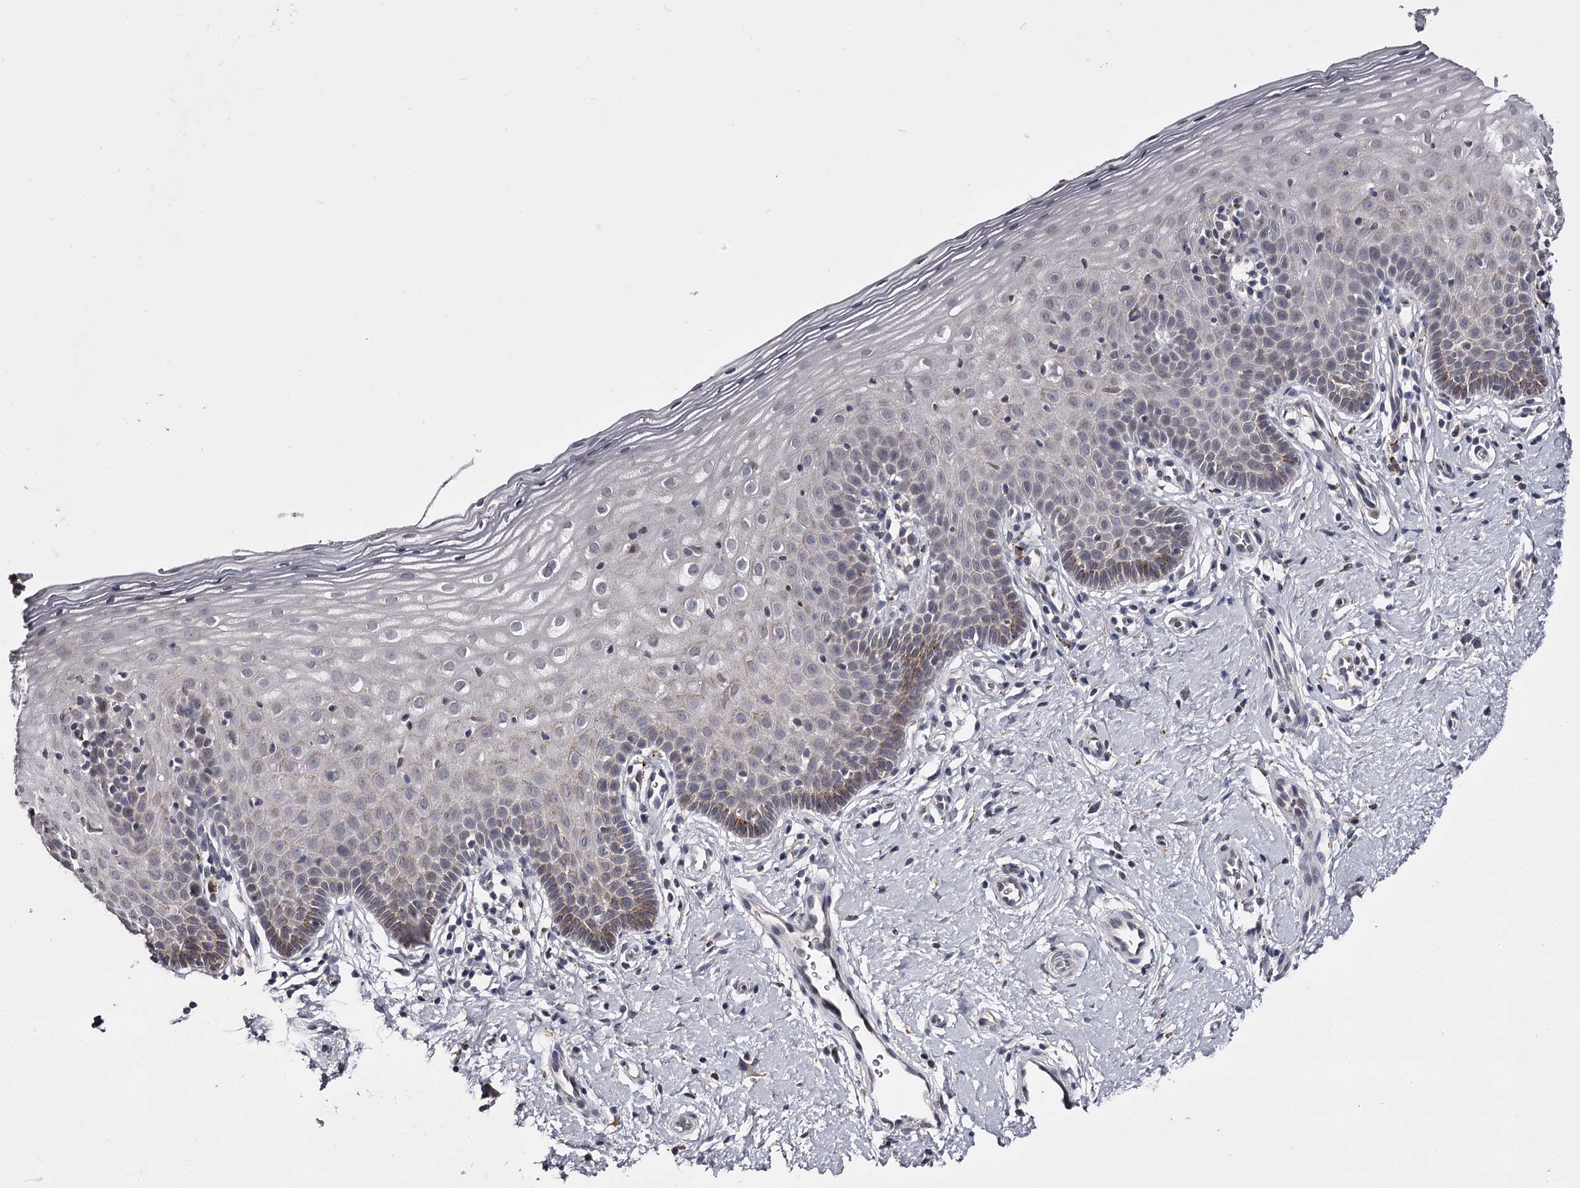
{"staining": {"intensity": "negative", "quantity": "none", "location": "none"}, "tissue": "cervix", "cell_type": "Glandular cells", "image_type": "normal", "snomed": [{"axis": "morphology", "description": "Normal tissue, NOS"}, {"axis": "topography", "description": "Cervix"}], "caption": "Unremarkable cervix was stained to show a protein in brown. There is no significant expression in glandular cells. (DAB immunohistochemistry (IHC), high magnification).", "gene": "SLC32A1", "patient": {"sex": "female", "age": 36}}